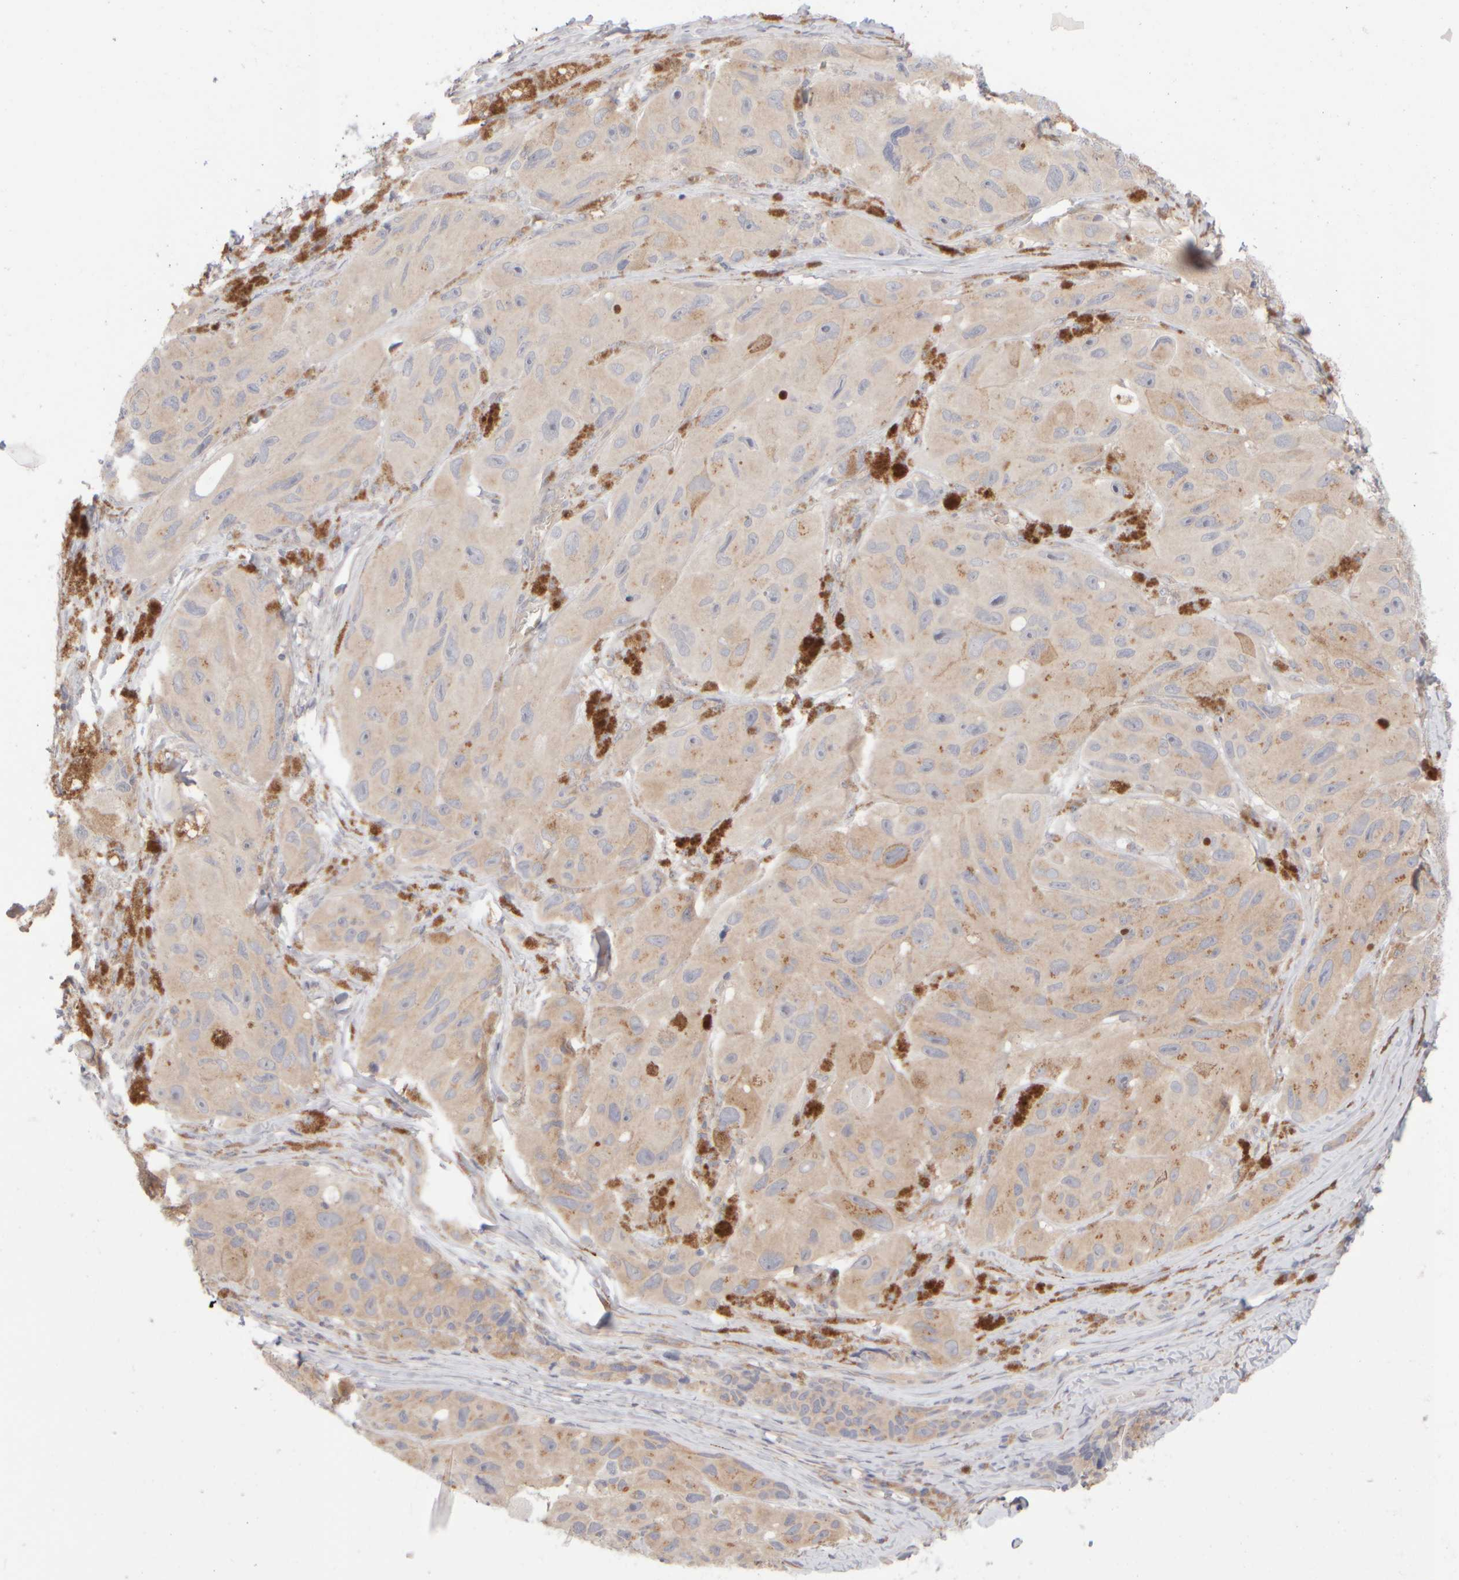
{"staining": {"intensity": "weak", "quantity": ">75%", "location": "cytoplasmic/membranous"}, "tissue": "melanoma", "cell_type": "Tumor cells", "image_type": "cancer", "snomed": [{"axis": "morphology", "description": "Malignant melanoma, NOS"}, {"axis": "topography", "description": "Skin"}], "caption": "Weak cytoplasmic/membranous staining for a protein is seen in about >75% of tumor cells of malignant melanoma using immunohistochemistry.", "gene": "GOPC", "patient": {"sex": "female", "age": 73}}